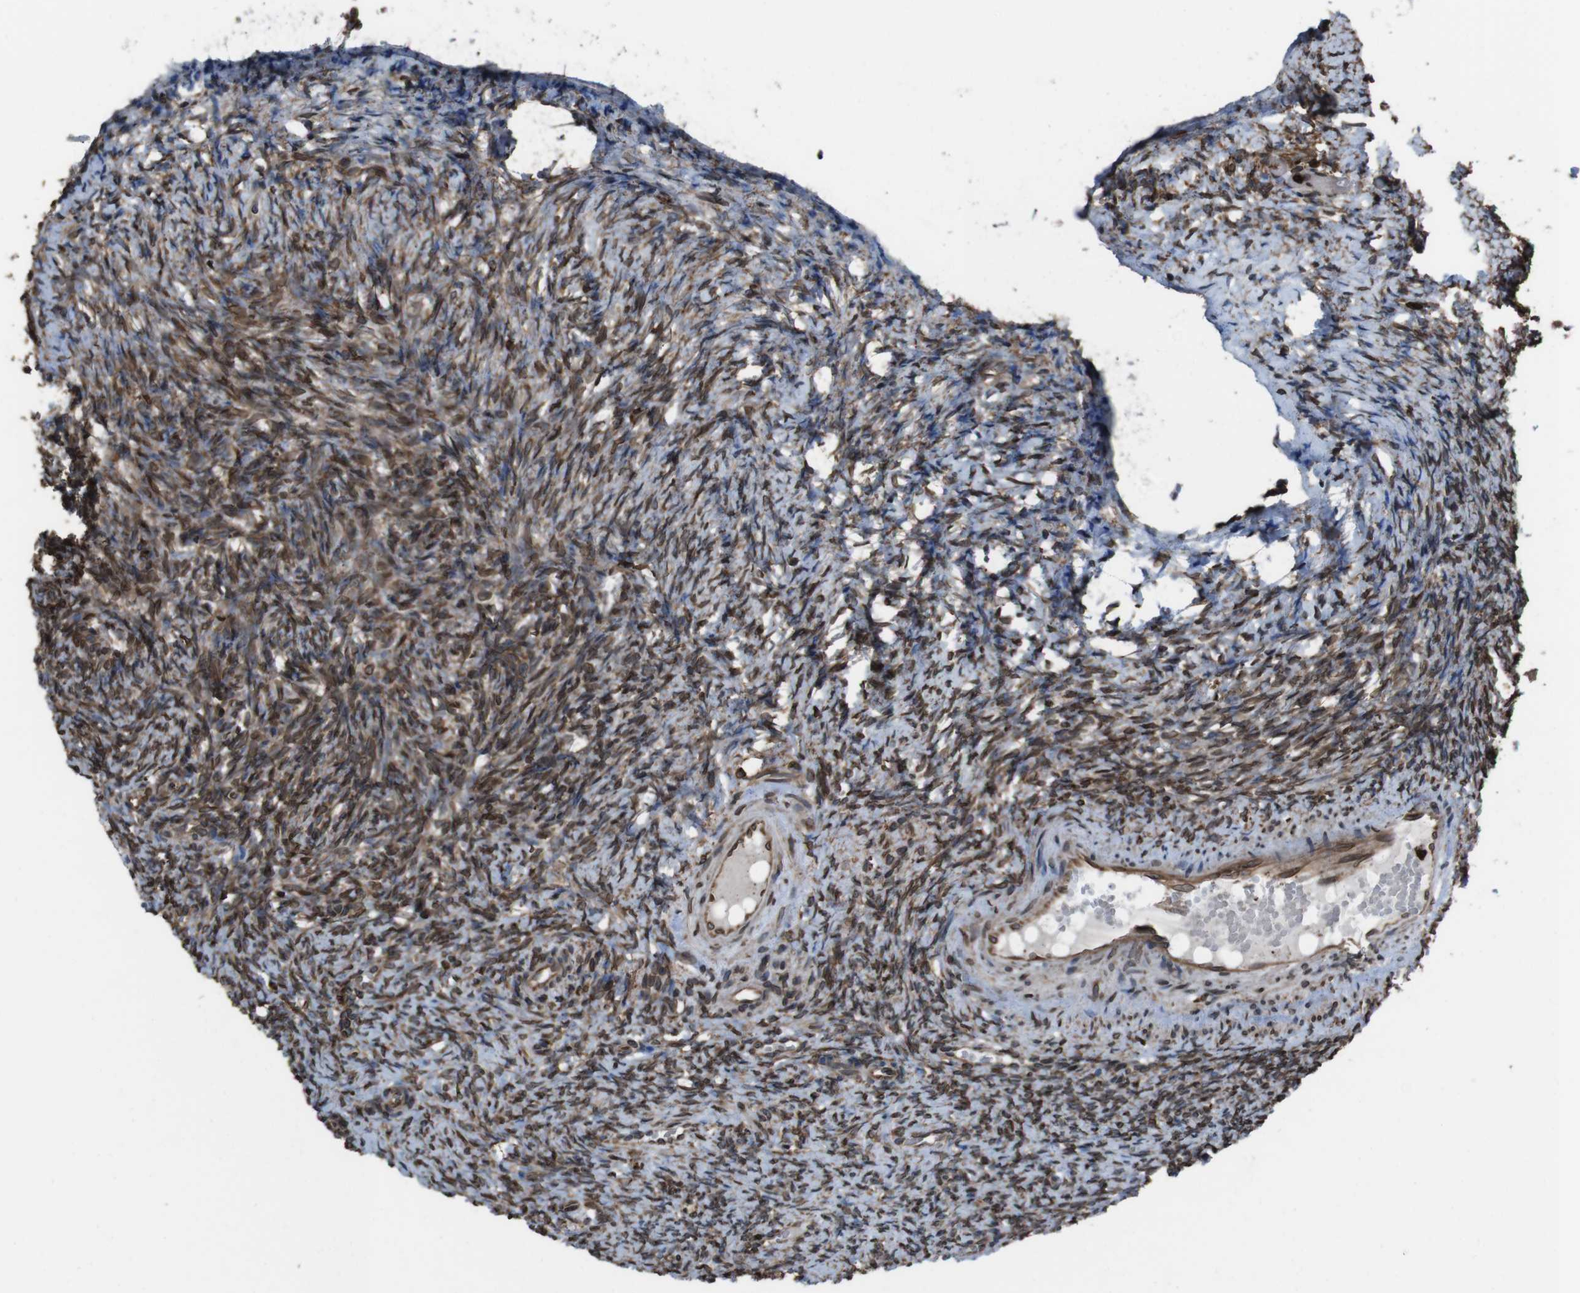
{"staining": {"intensity": "moderate", "quantity": ">75%", "location": "cytoplasmic/membranous,nuclear"}, "tissue": "ovary", "cell_type": "Ovarian stroma cells", "image_type": "normal", "snomed": [{"axis": "morphology", "description": "Normal tissue, NOS"}, {"axis": "topography", "description": "Ovary"}], "caption": "The micrograph reveals staining of benign ovary, revealing moderate cytoplasmic/membranous,nuclear protein positivity (brown color) within ovarian stroma cells.", "gene": "APMAP", "patient": {"sex": "female", "age": 41}}